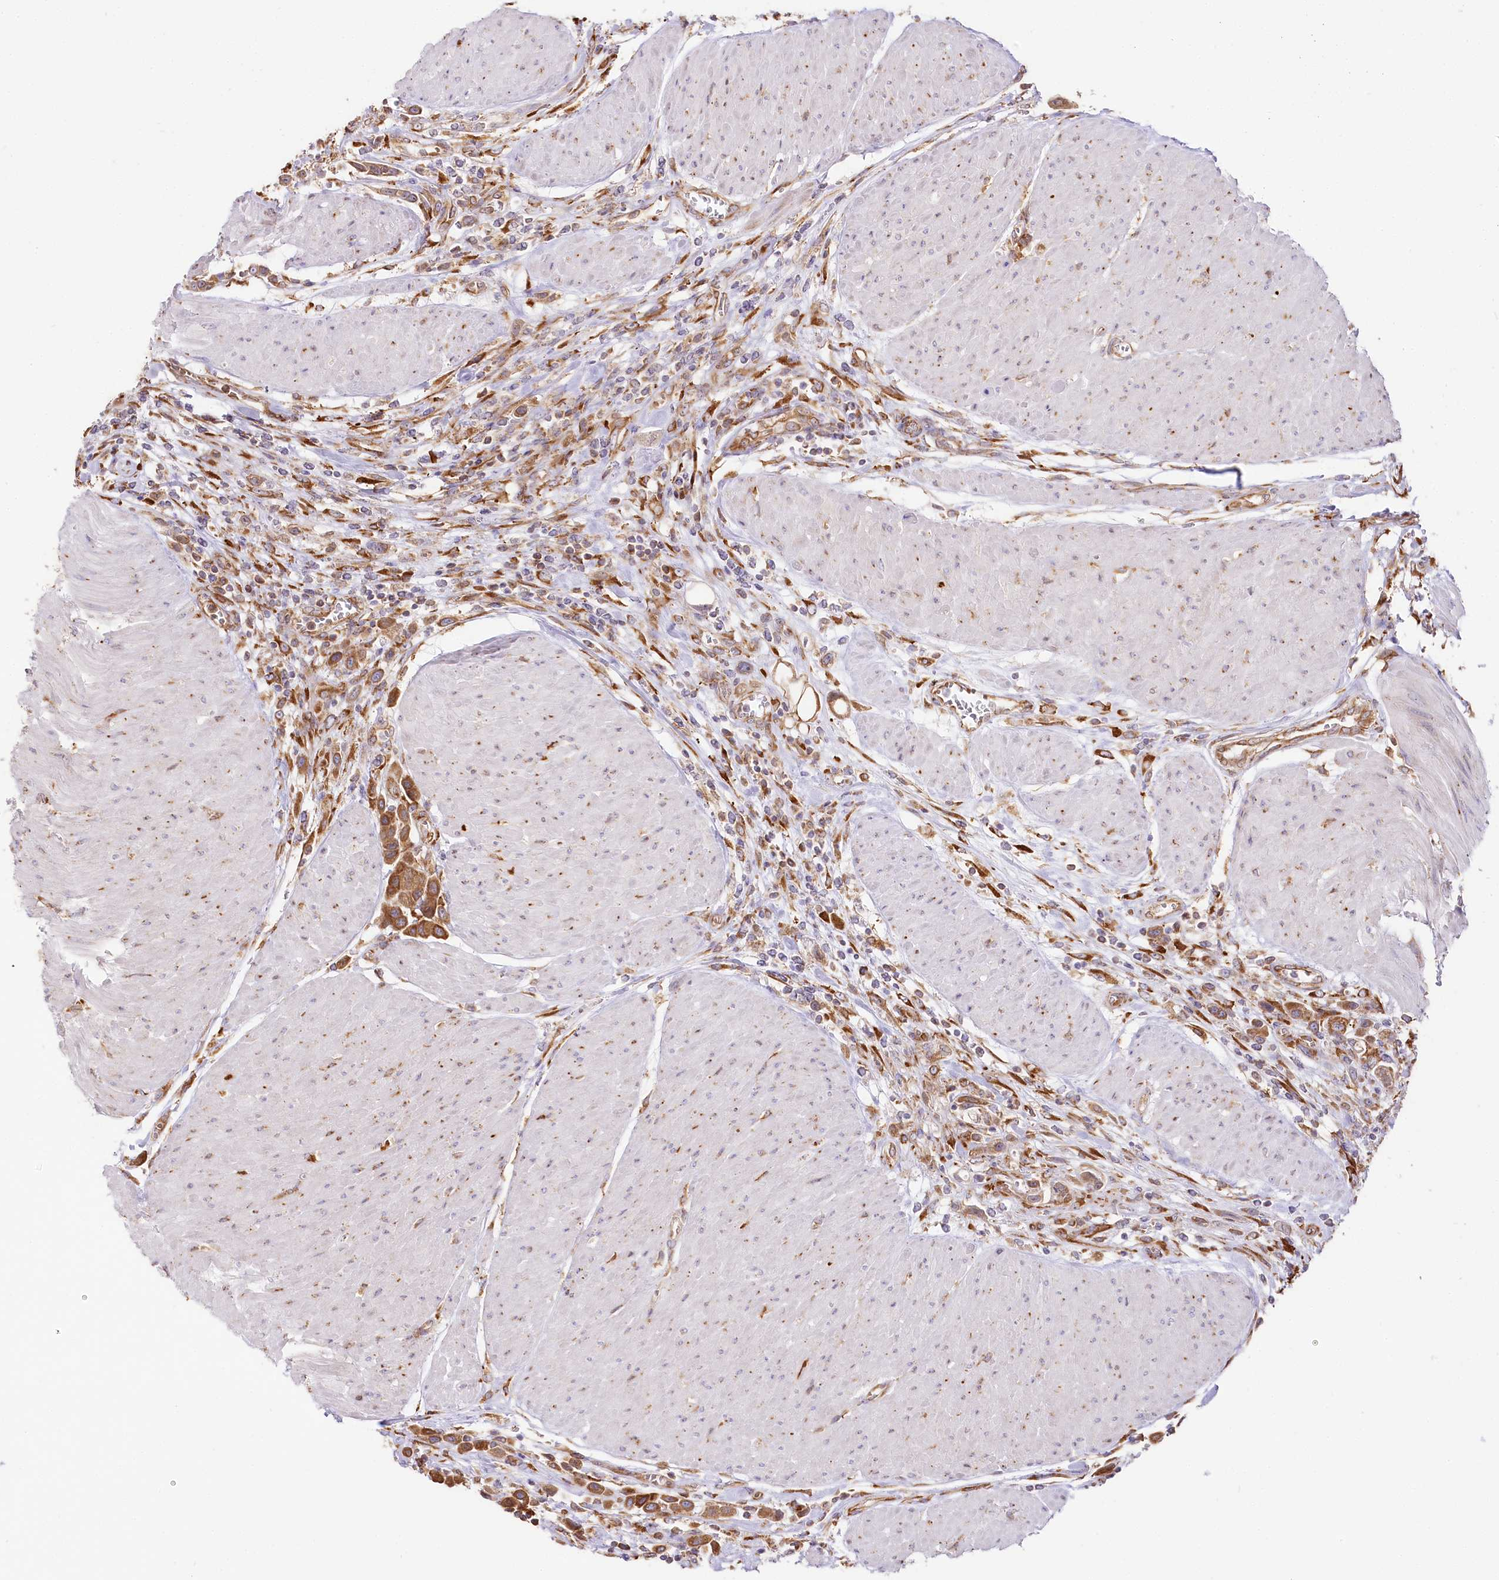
{"staining": {"intensity": "moderate", "quantity": ">75%", "location": "cytoplasmic/membranous"}, "tissue": "urothelial cancer", "cell_type": "Tumor cells", "image_type": "cancer", "snomed": [{"axis": "morphology", "description": "Urothelial carcinoma, High grade"}, {"axis": "topography", "description": "Urinary bladder"}], "caption": "Tumor cells exhibit medium levels of moderate cytoplasmic/membranous staining in about >75% of cells in human urothelial cancer.", "gene": "CNPY2", "patient": {"sex": "male", "age": 50}}